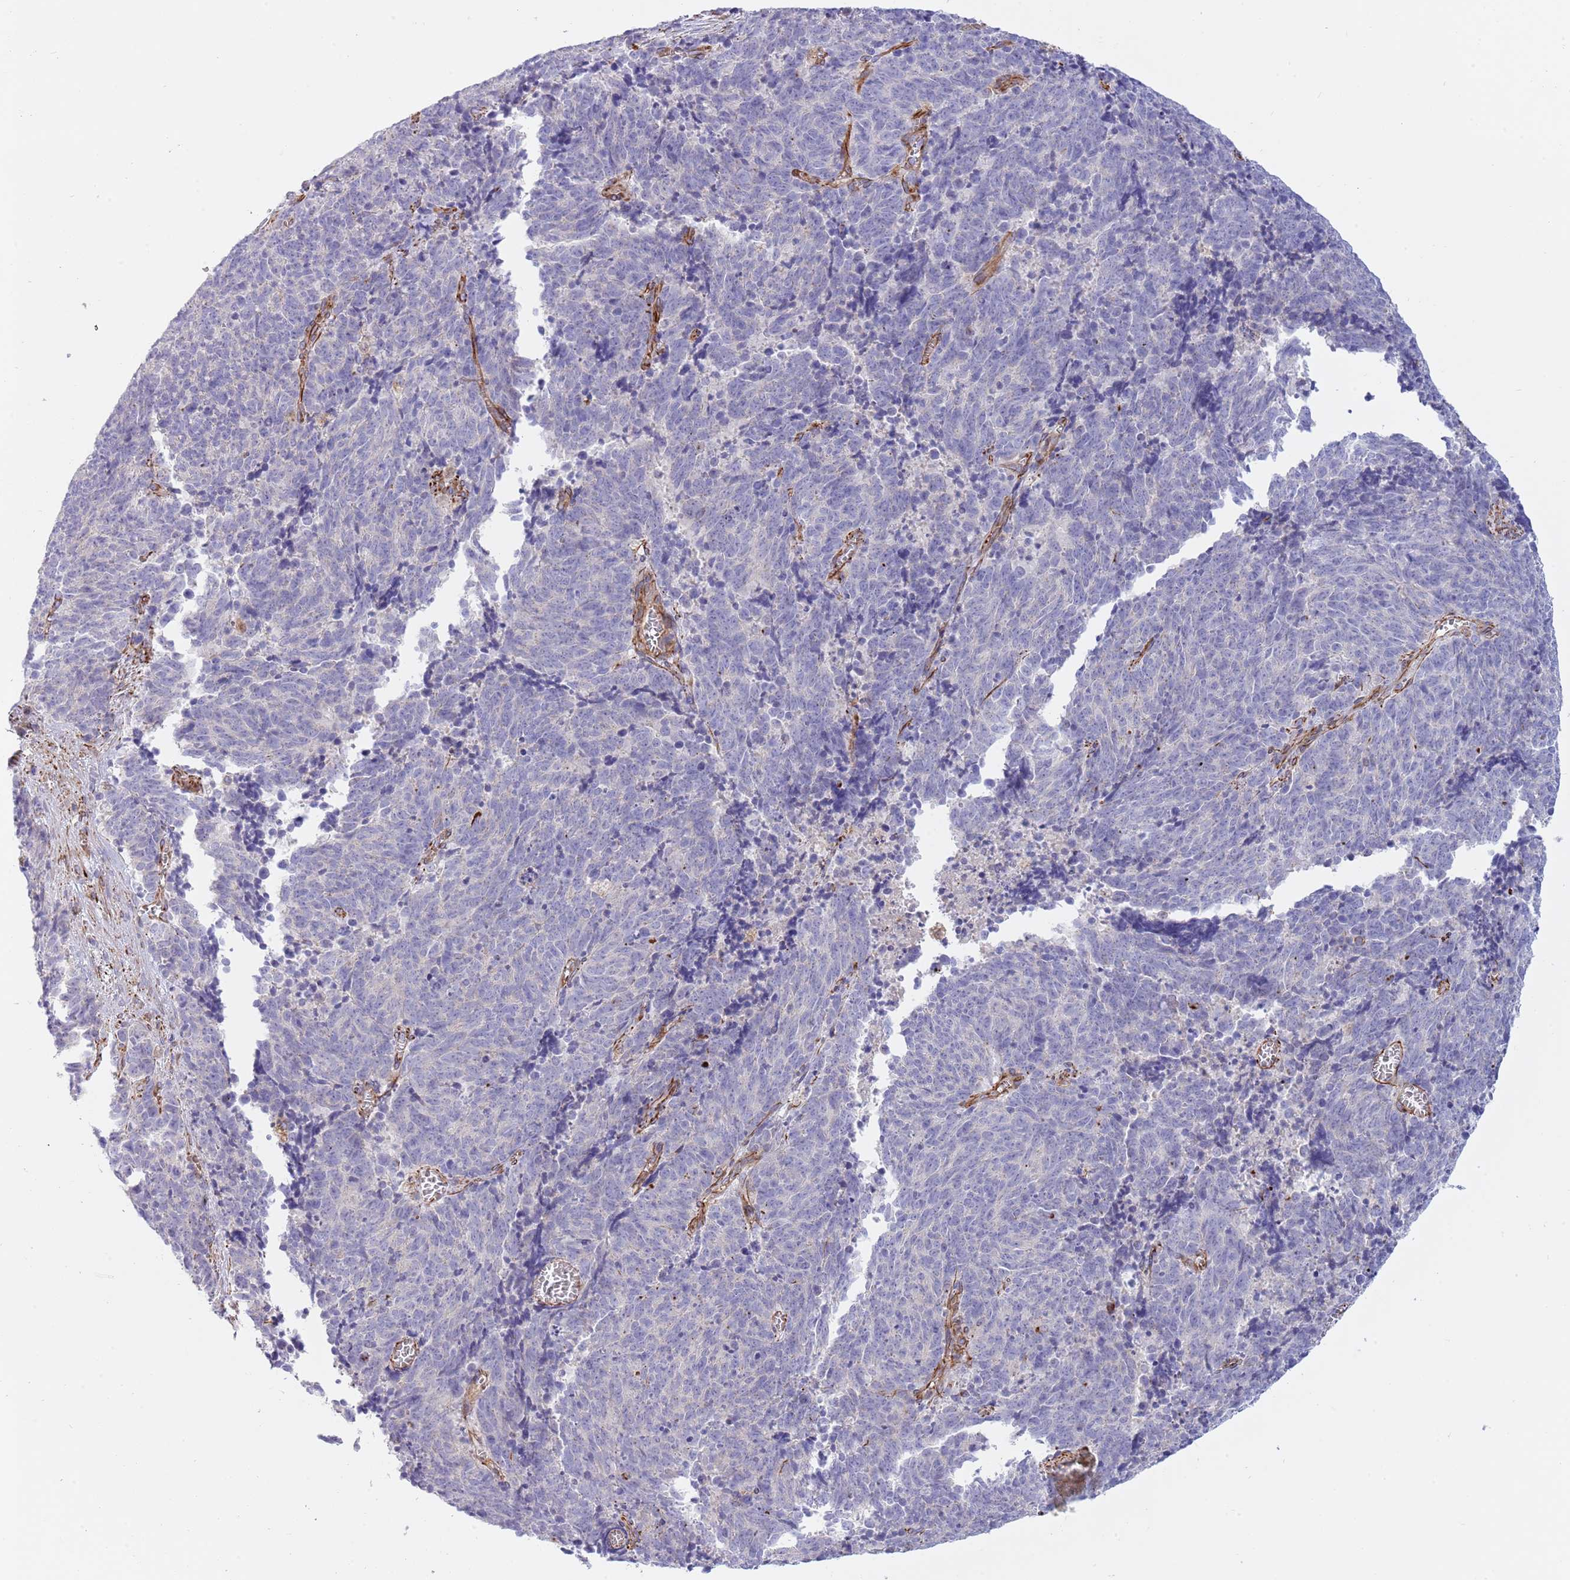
{"staining": {"intensity": "negative", "quantity": "none", "location": "none"}, "tissue": "cervical cancer", "cell_type": "Tumor cells", "image_type": "cancer", "snomed": [{"axis": "morphology", "description": "Squamous cell carcinoma, NOS"}, {"axis": "topography", "description": "Cervix"}], "caption": "Photomicrograph shows no significant protein staining in tumor cells of cervical cancer (squamous cell carcinoma).", "gene": "MOGAT1", "patient": {"sex": "female", "age": 29}}